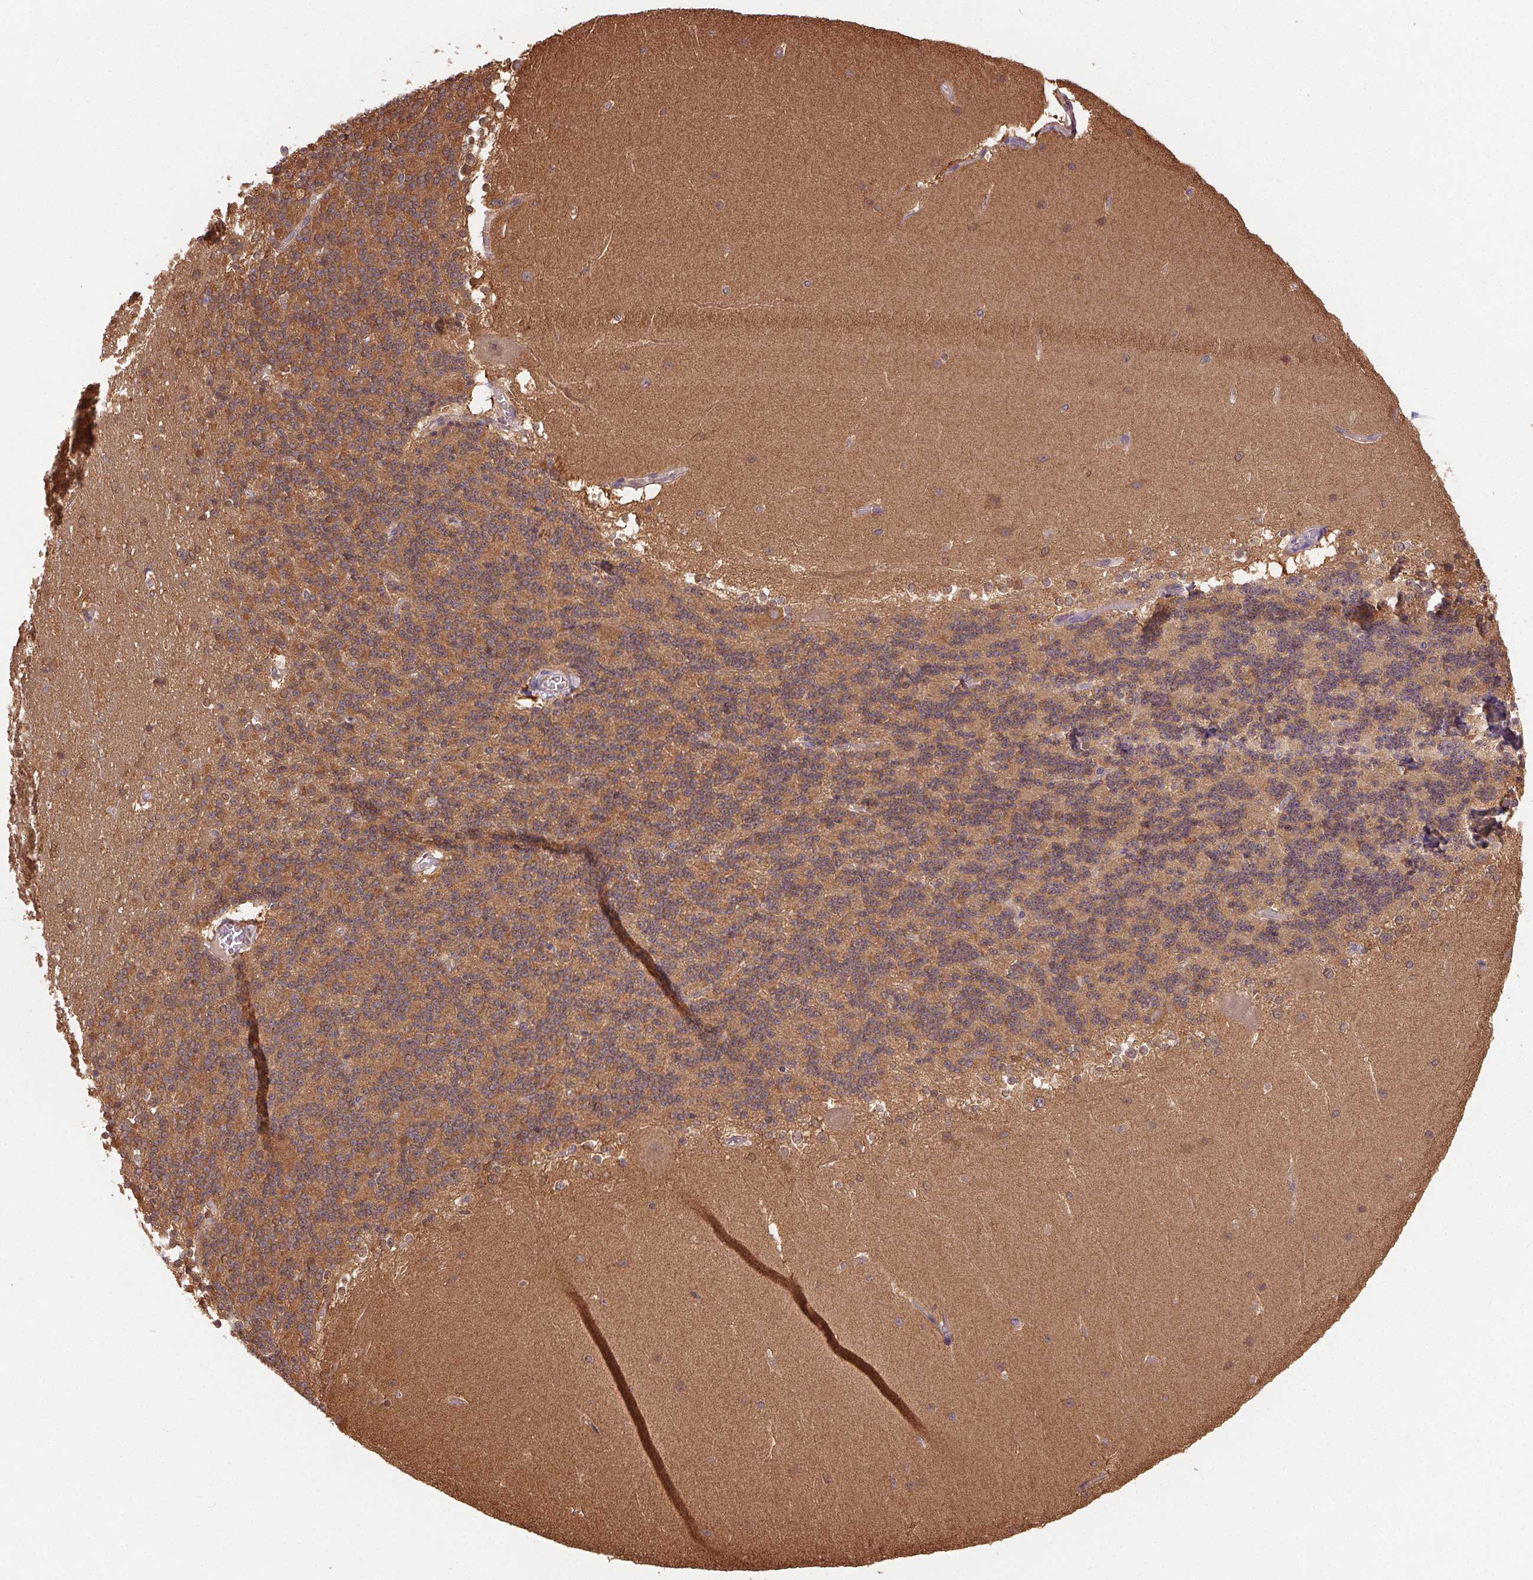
{"staining": {"intensity": "weak", "quantity": "25%-75%", "location": "cytoplasmic/membranous"}, "tissue": "cerebellum", "cell_type": "Cells in granular layer", "image_type": "normal", "snomed": [{"axis": "morphology", "description": "Normal tissue, NOS"}, {"axis": "topography", "description": "Cerebellum"}], "caption": "Brown immunohistochemical staining in benign human cerebellum exhibits weak cytoplasmic/membranous staining in approximately 25%-75% of cells in granular layer.", "gene": "GDI1", "patient": {"sex": "female", "age": 19}}